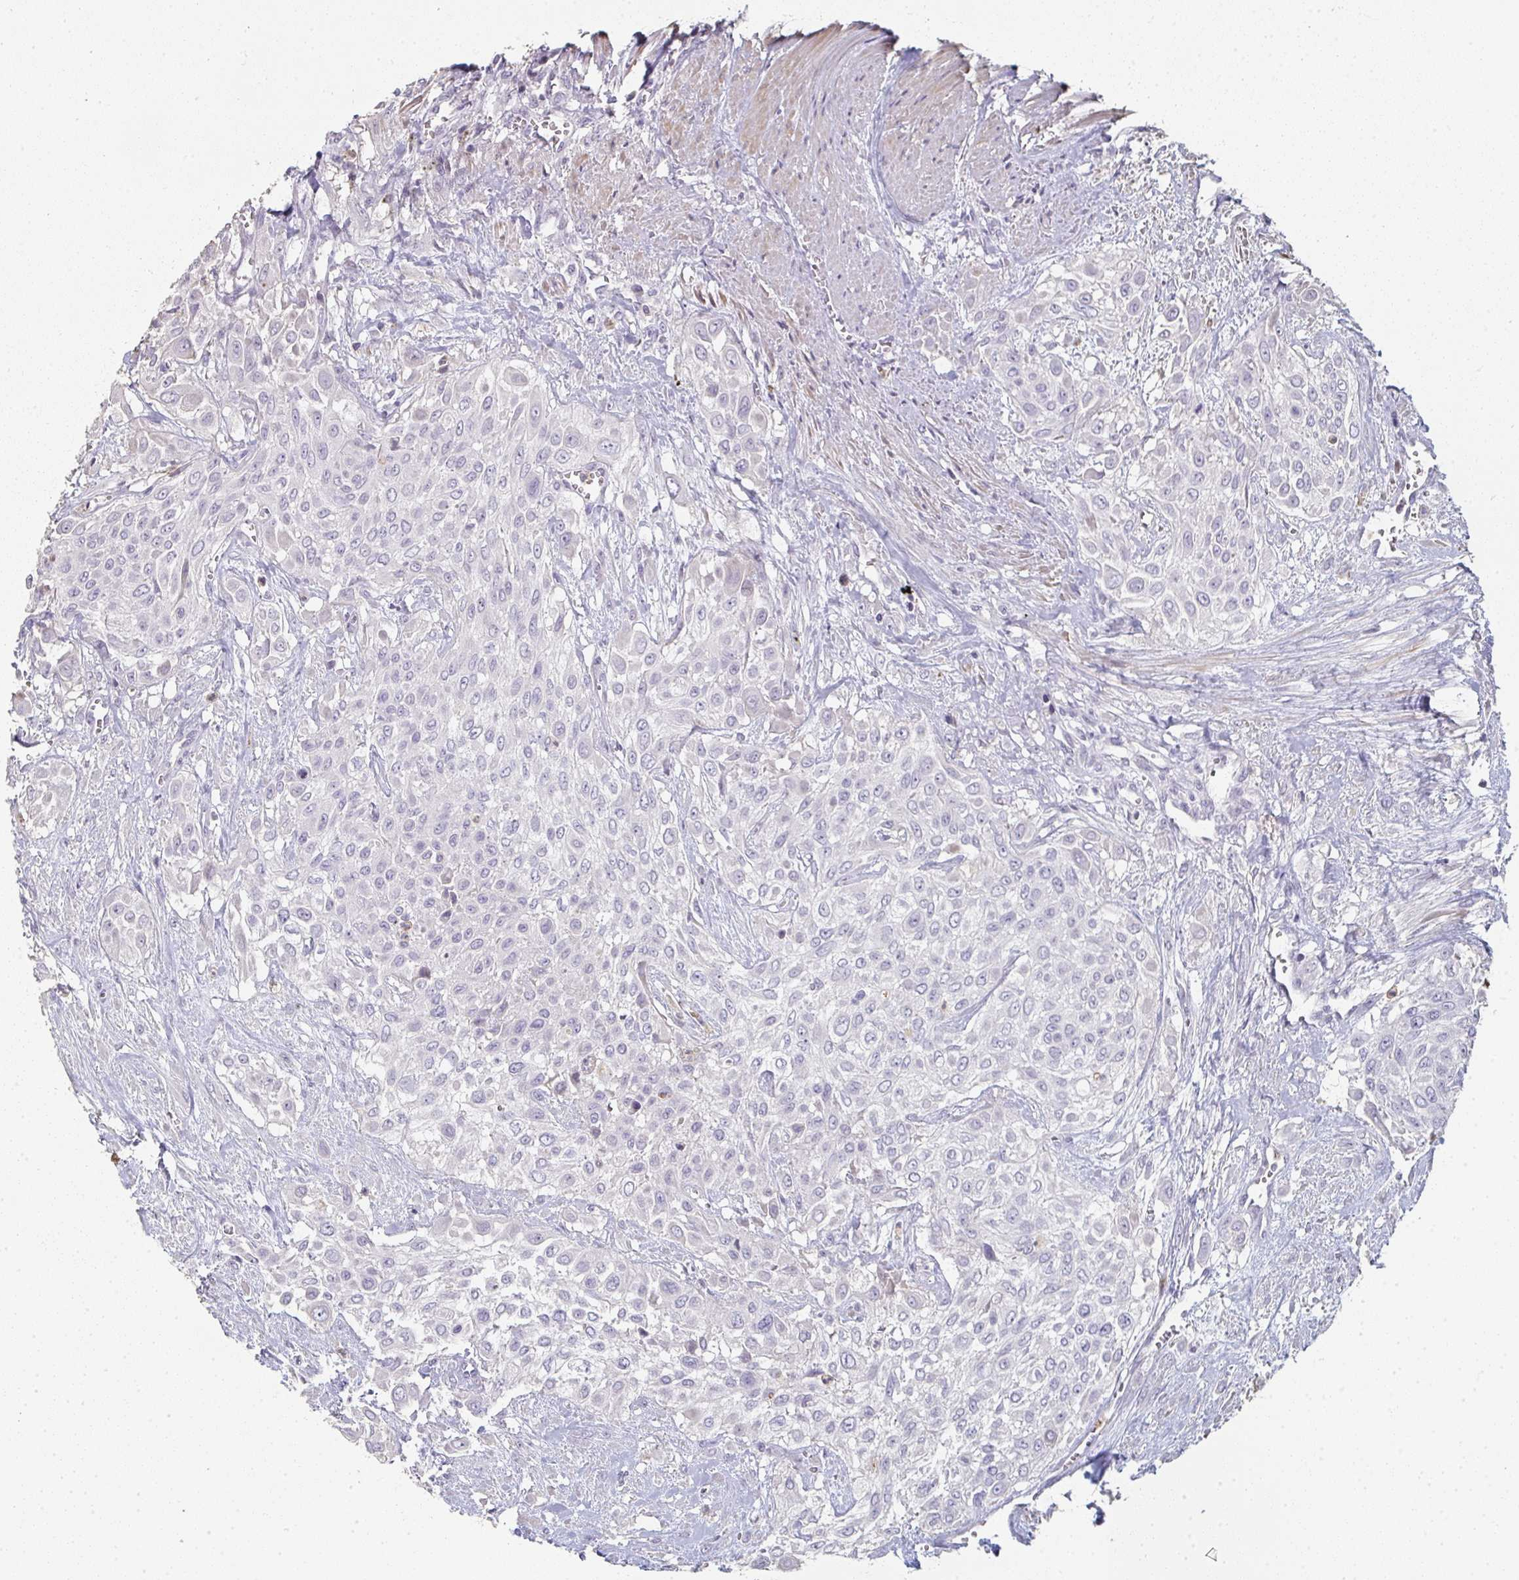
{"staining": {"intensity": "negative", "quantity": "none", "location": "none"}, "tissue": "urothelial cancer", "cell_type": "Tumor cells", "image_type": "cancer", "snomed": [{"axis": "morphology", "description": "Urothelial carcinoma, High grade"}, {"axis": "topography", "description": "Urinary bladder"}], "caption": "IHC of human urothelial carcinoma (high-grade) reveals no positivity in tumor cells. (Brightfield microscopy of DAB IHC at high magnification).", "gene": "A1CF", "patient": {"sex": "male", "age": 57}}